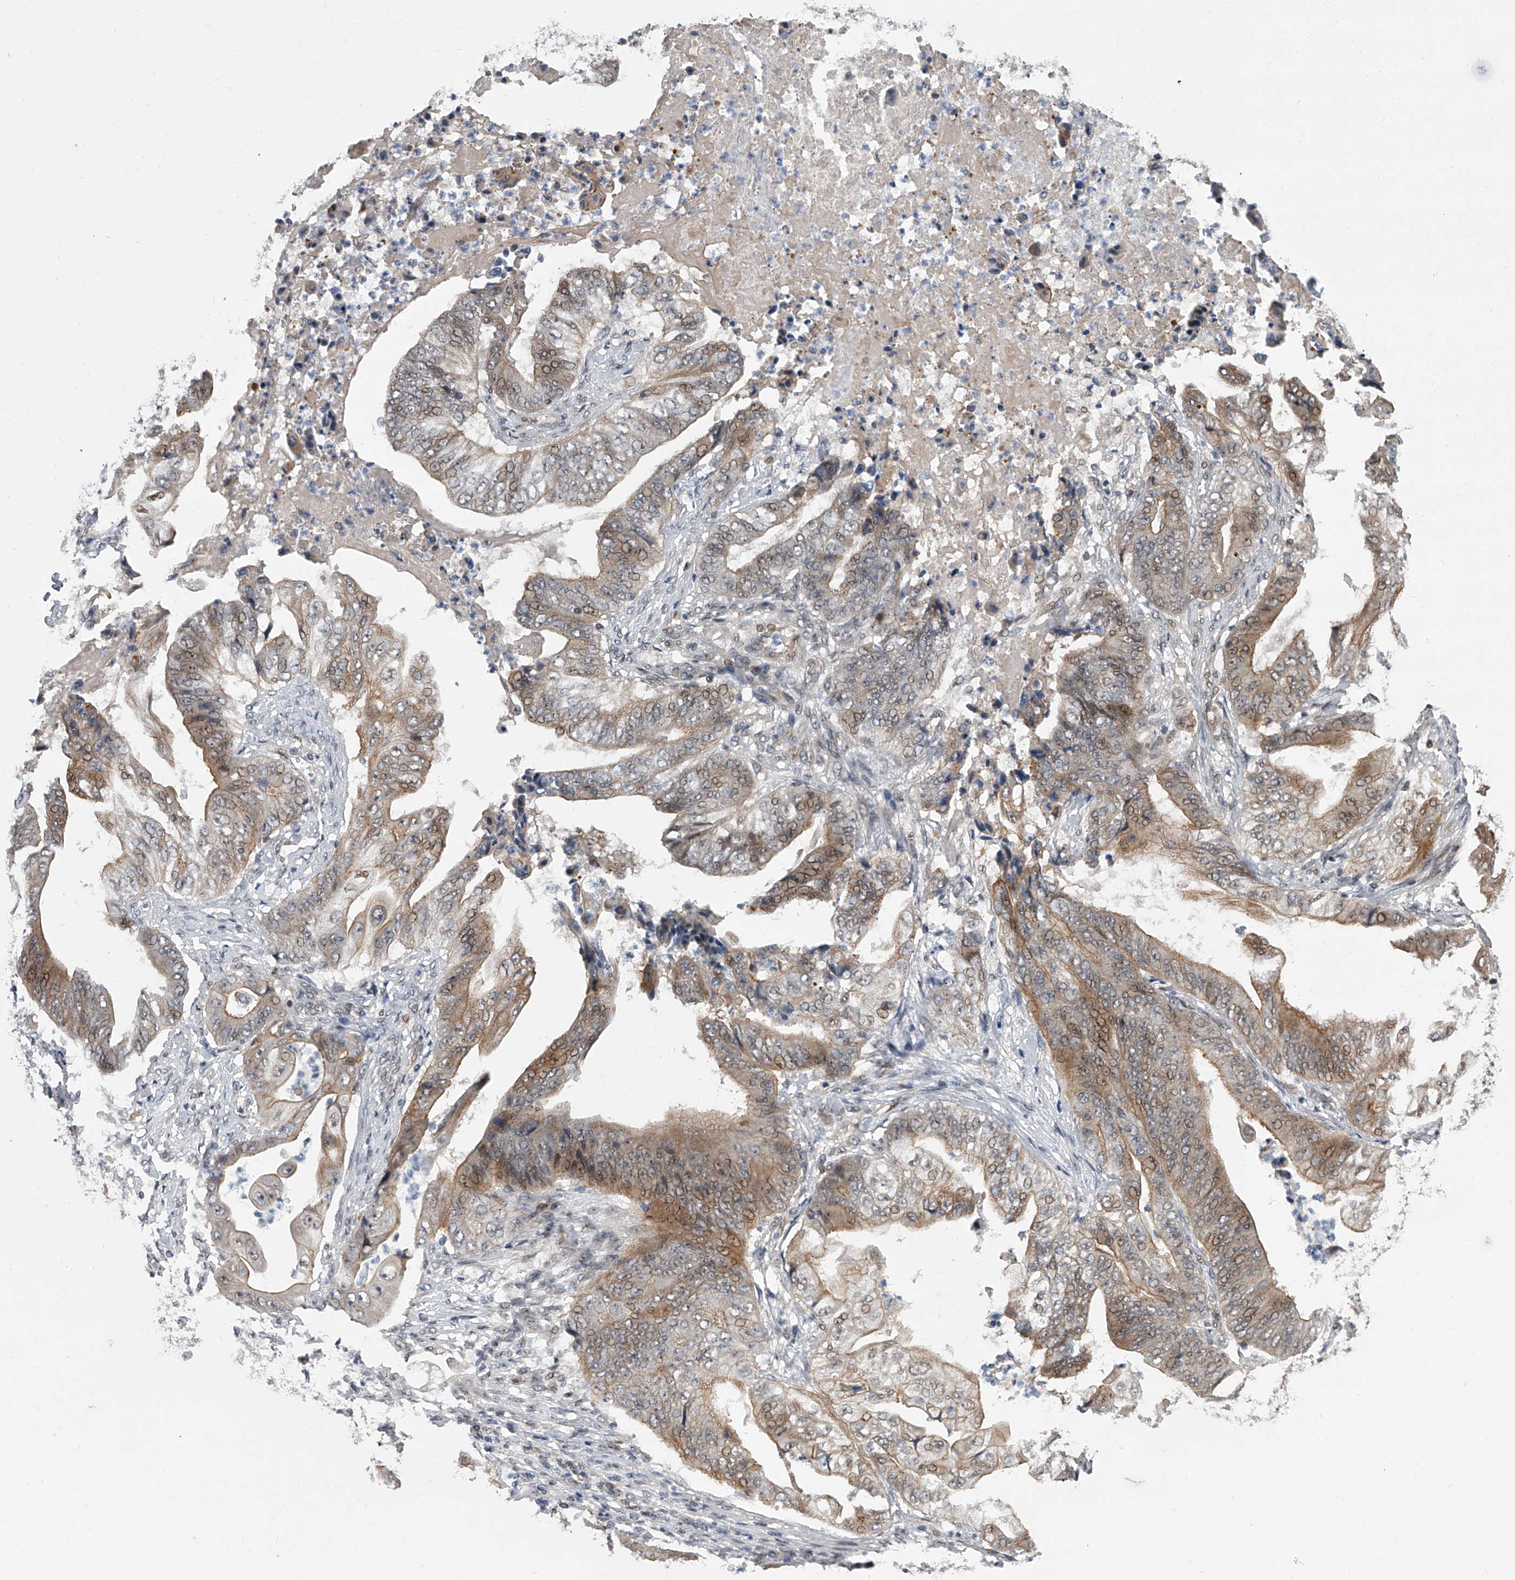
{"staining": {"intensity": "moderate", "quantity": "25%-75%", "location": "cytoplasmic/membranous,nuclear"}, "tissue": "stomach cancer", "cell_type": "Tumor cells", "image_type": "cancer", "snomed": [{"axis": "morphology", "description": "Adenocarcinoma, NOS"}, {"axis": "topography", "description": "Stomach"}], "caption": "The histopathology image reveals immunohistochemical staining of stomach cancer (adenocarcinoma). There is moderate cytoplasmic/membranous and nuclear expression is present in about 25%-75% of tumor cells.", "gene": "ZNF426", "patient": {"sex": "female", "age": 73}}